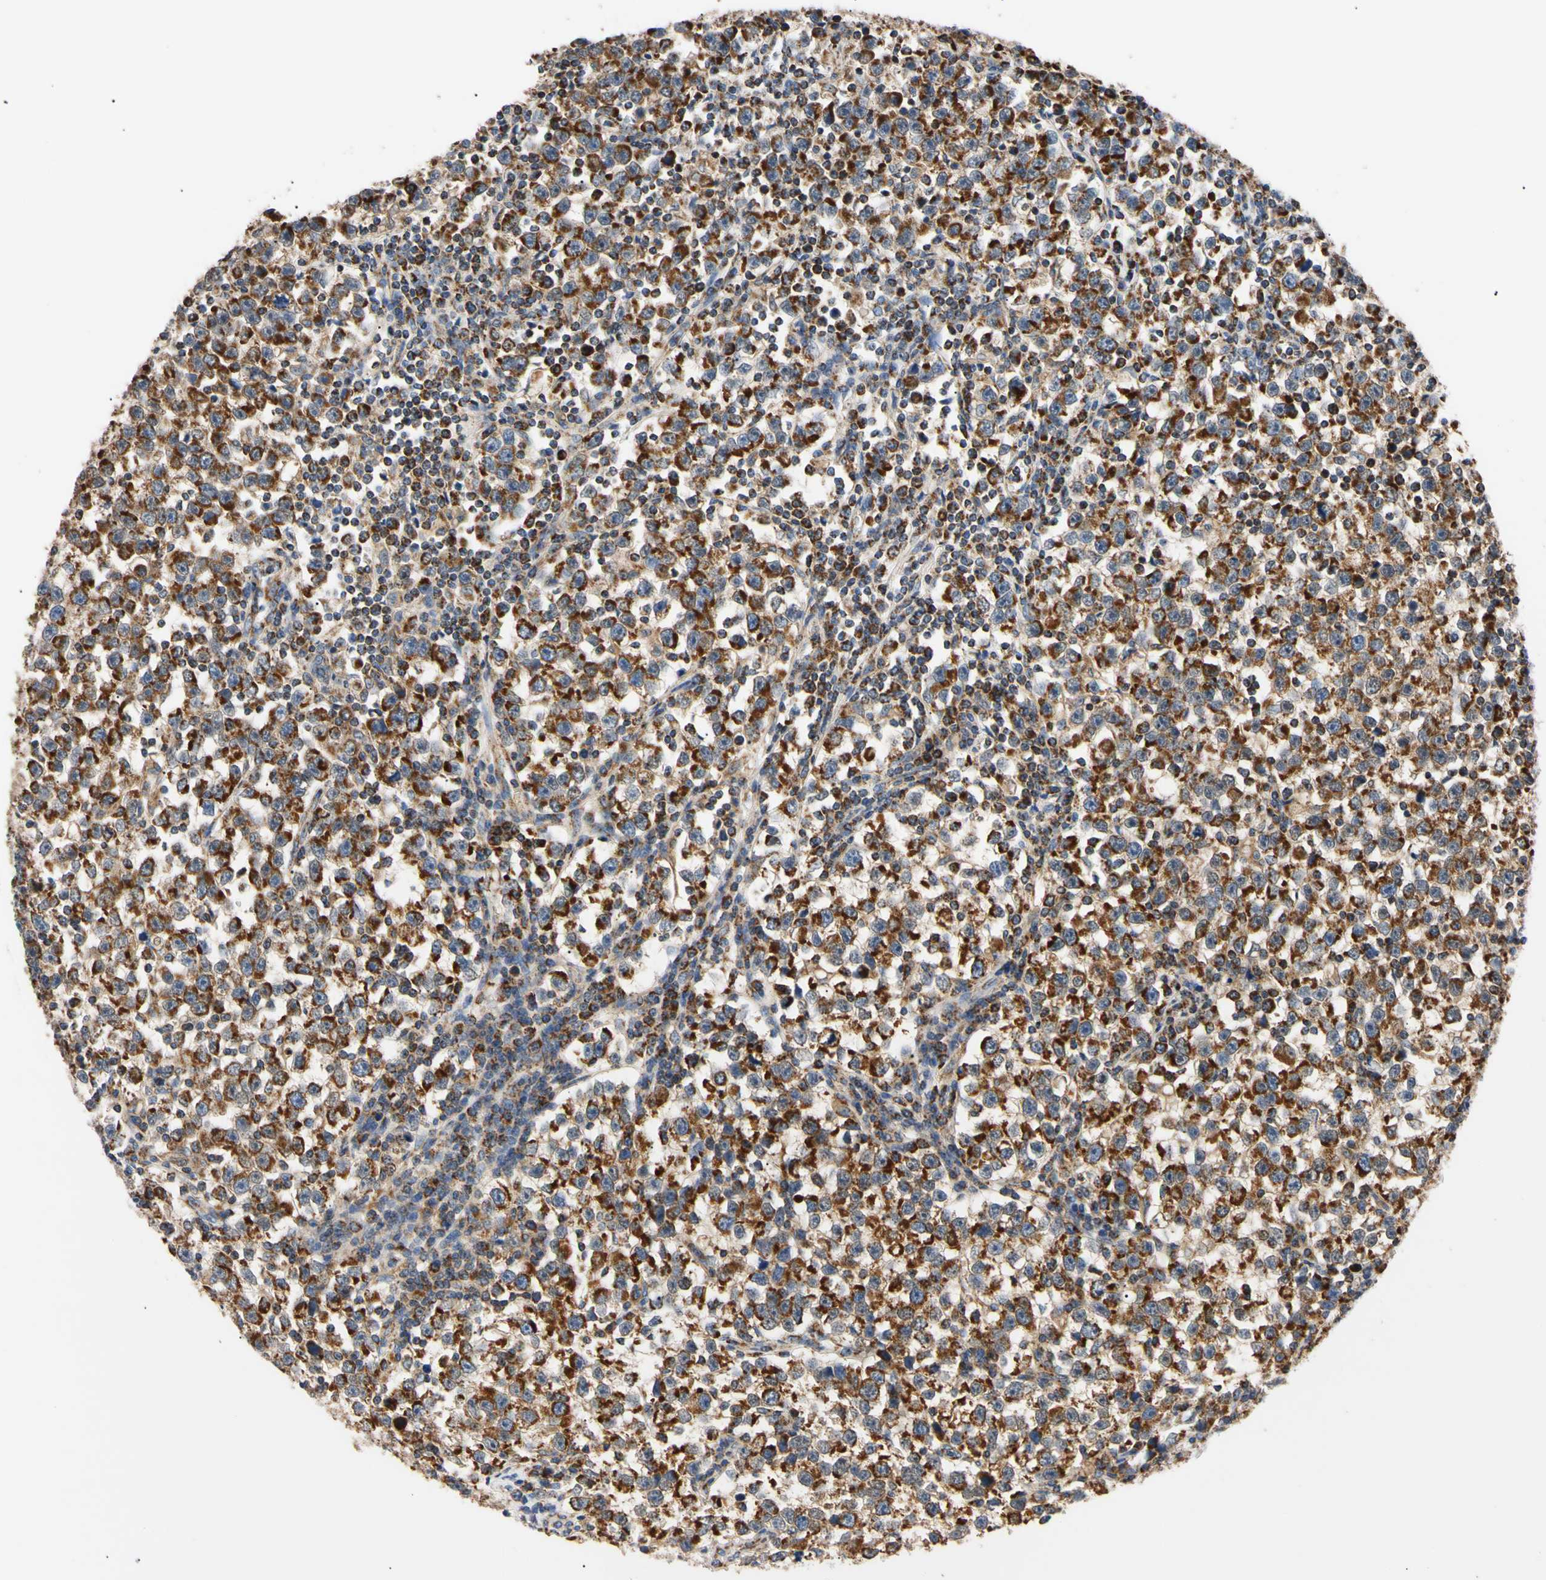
{"staining": {"intensity": "strong", "quantity": ">75%", "location": "cytoplasmic/membranous"}, "tissue": "testis cancer", "cell_type": "Tumor cells", "image_type": "cancer", "snomed": [{"axis": "morphology", "description": "Seminoma, NOS"}, {"axis": "topography", "description": "Testis"}], "caption": "A high-resolution photomicrograph shows immunohistochemistry (IHC) staining of testis cancer, which displays strong cytoplasmic/membranous positivity in approximately >75% of tumor cells. The staining is performed using DAB brown chromogen to label protein expression. The nuclei are counter-stained blue using hematoxylin.", "gene": "CLPP", "patient": {"sex": "male", "age": 43}}